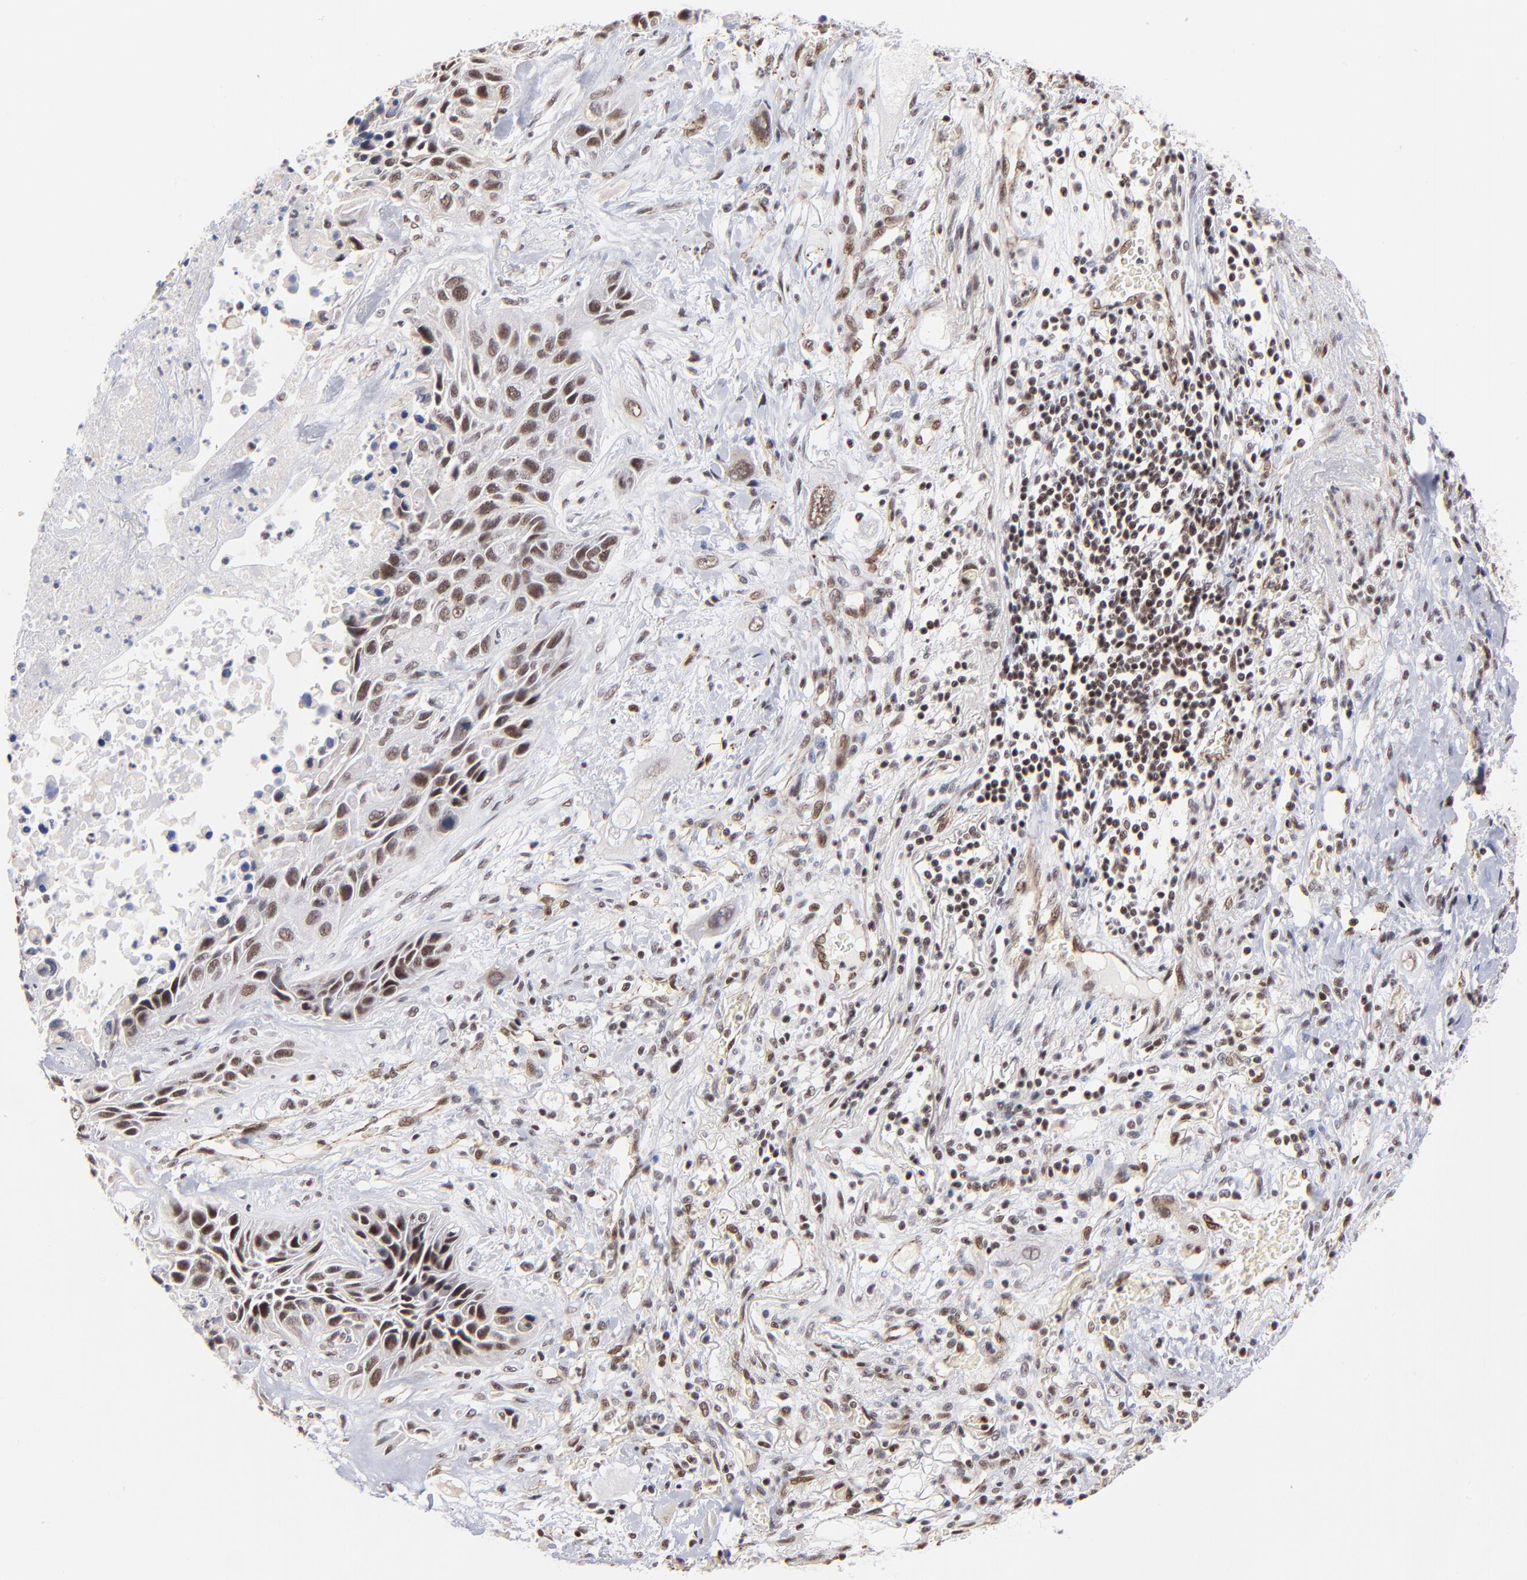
{"staining": {"intensity": "weak", "quantity": "25%-75%", "location": "nuclear"}, "tissue": "lung cancer", "cell_type": "Tumor cells", "image_type": "cancer", "snomed": [{"axis": "morphology", "description": "Squamous cell carcinoma, NOS"}, {"axis": "topography", "description": "Lung"}], "caption": "Squamous cell carcinoma (lung) was stained to show a protein in brown. There is low levels of weak nuclear expression in about 25%-75% of tumor cells.", "gene": "GABPA", "patient": {"sex": "female", "age": 76}}